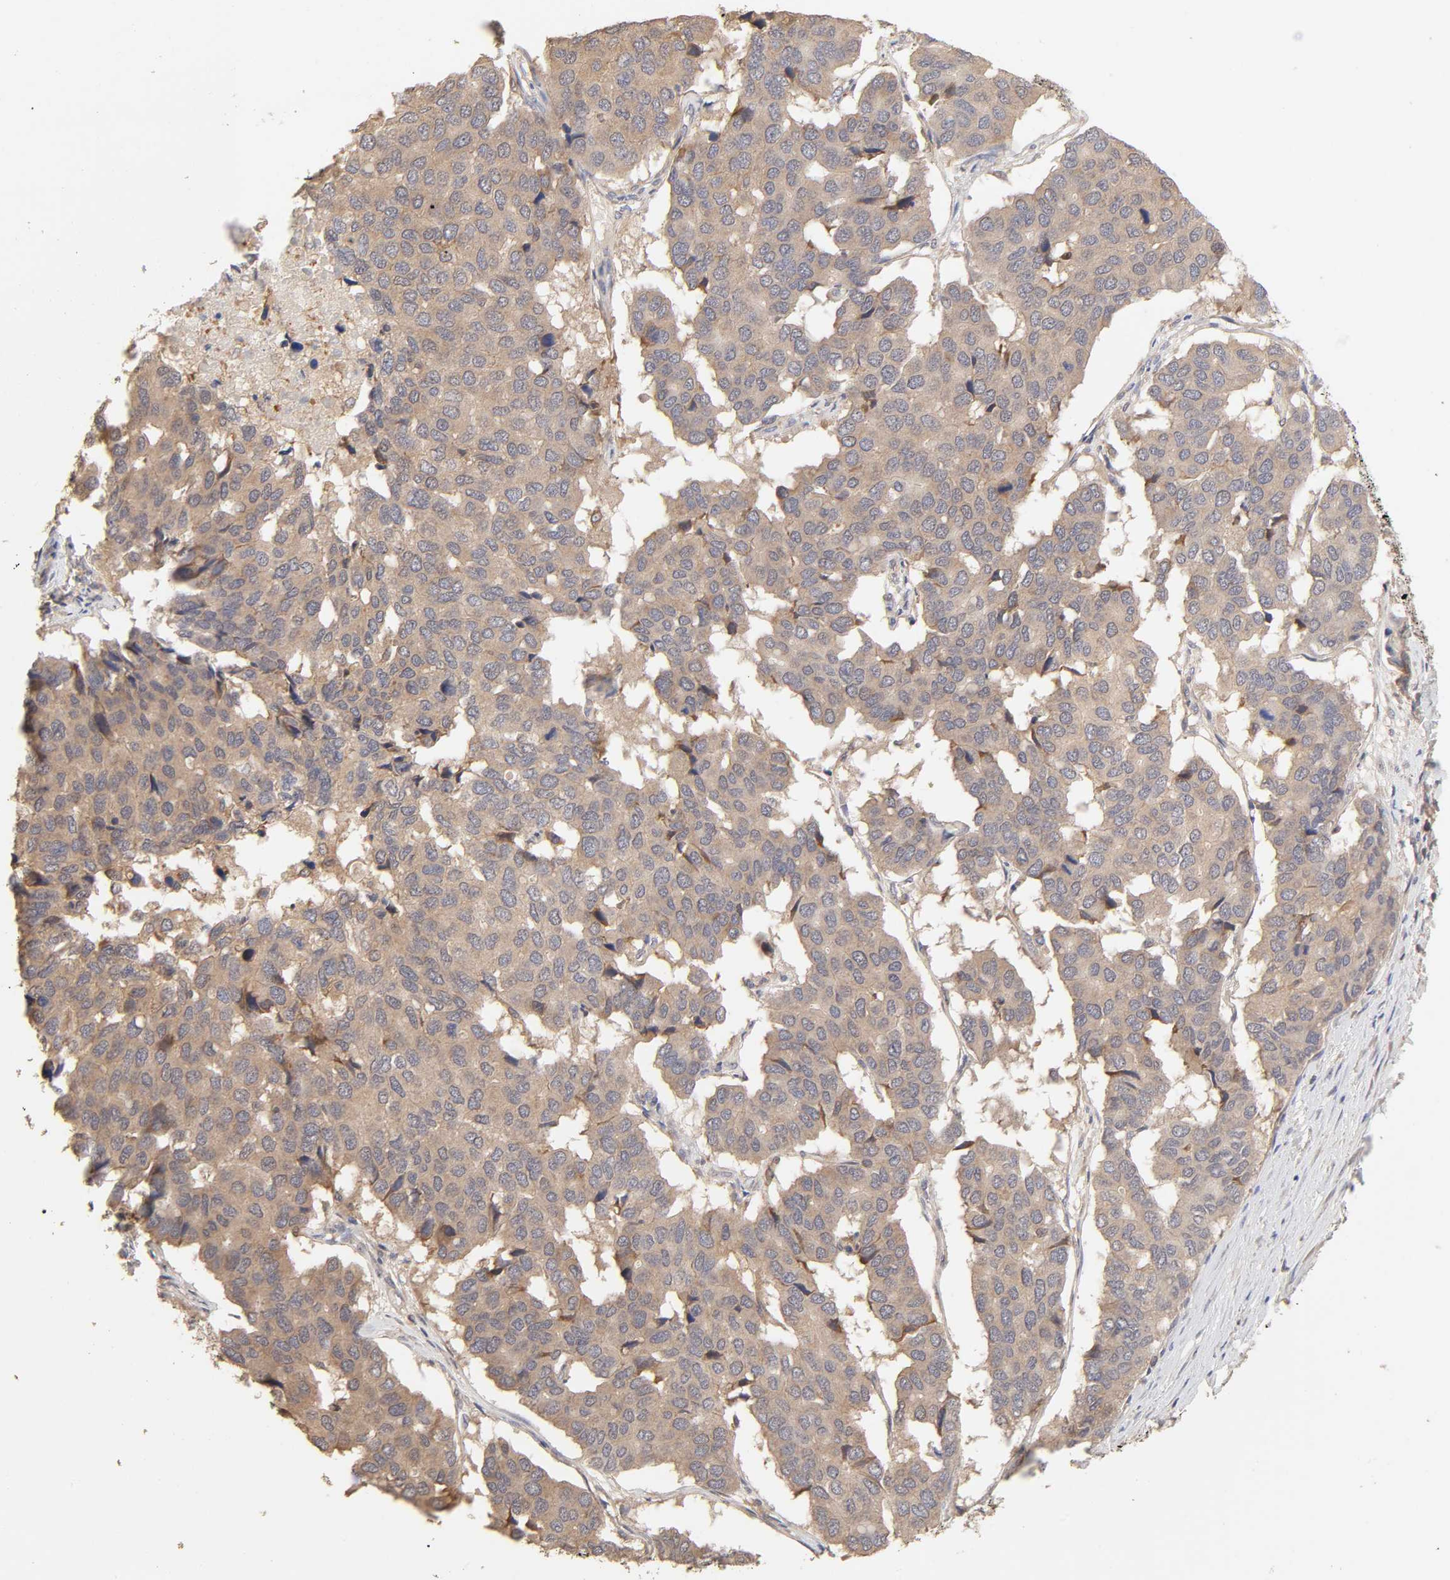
{"staining": {"intensity": "moderate", "quantity": ">75%", "location": "cytoplasmic/membranous"}, "tissue": "pancreatic cancer", "cell_type": "Tumor cells", "image_type": "cancer", "snomed": [{"axis": "morphology", "description": "Adenocarcinoma, NOS"}, {"axis": "topography", "description": "Pancreas"}], "caption": "Moderate cytoplasmic/membranous protein positivity is appreciated in about >75% of tumor cells in pancreatic adenocarcinoma.", "gene": "AP1G2", "patient": {"sex": "male", "age": 50}}